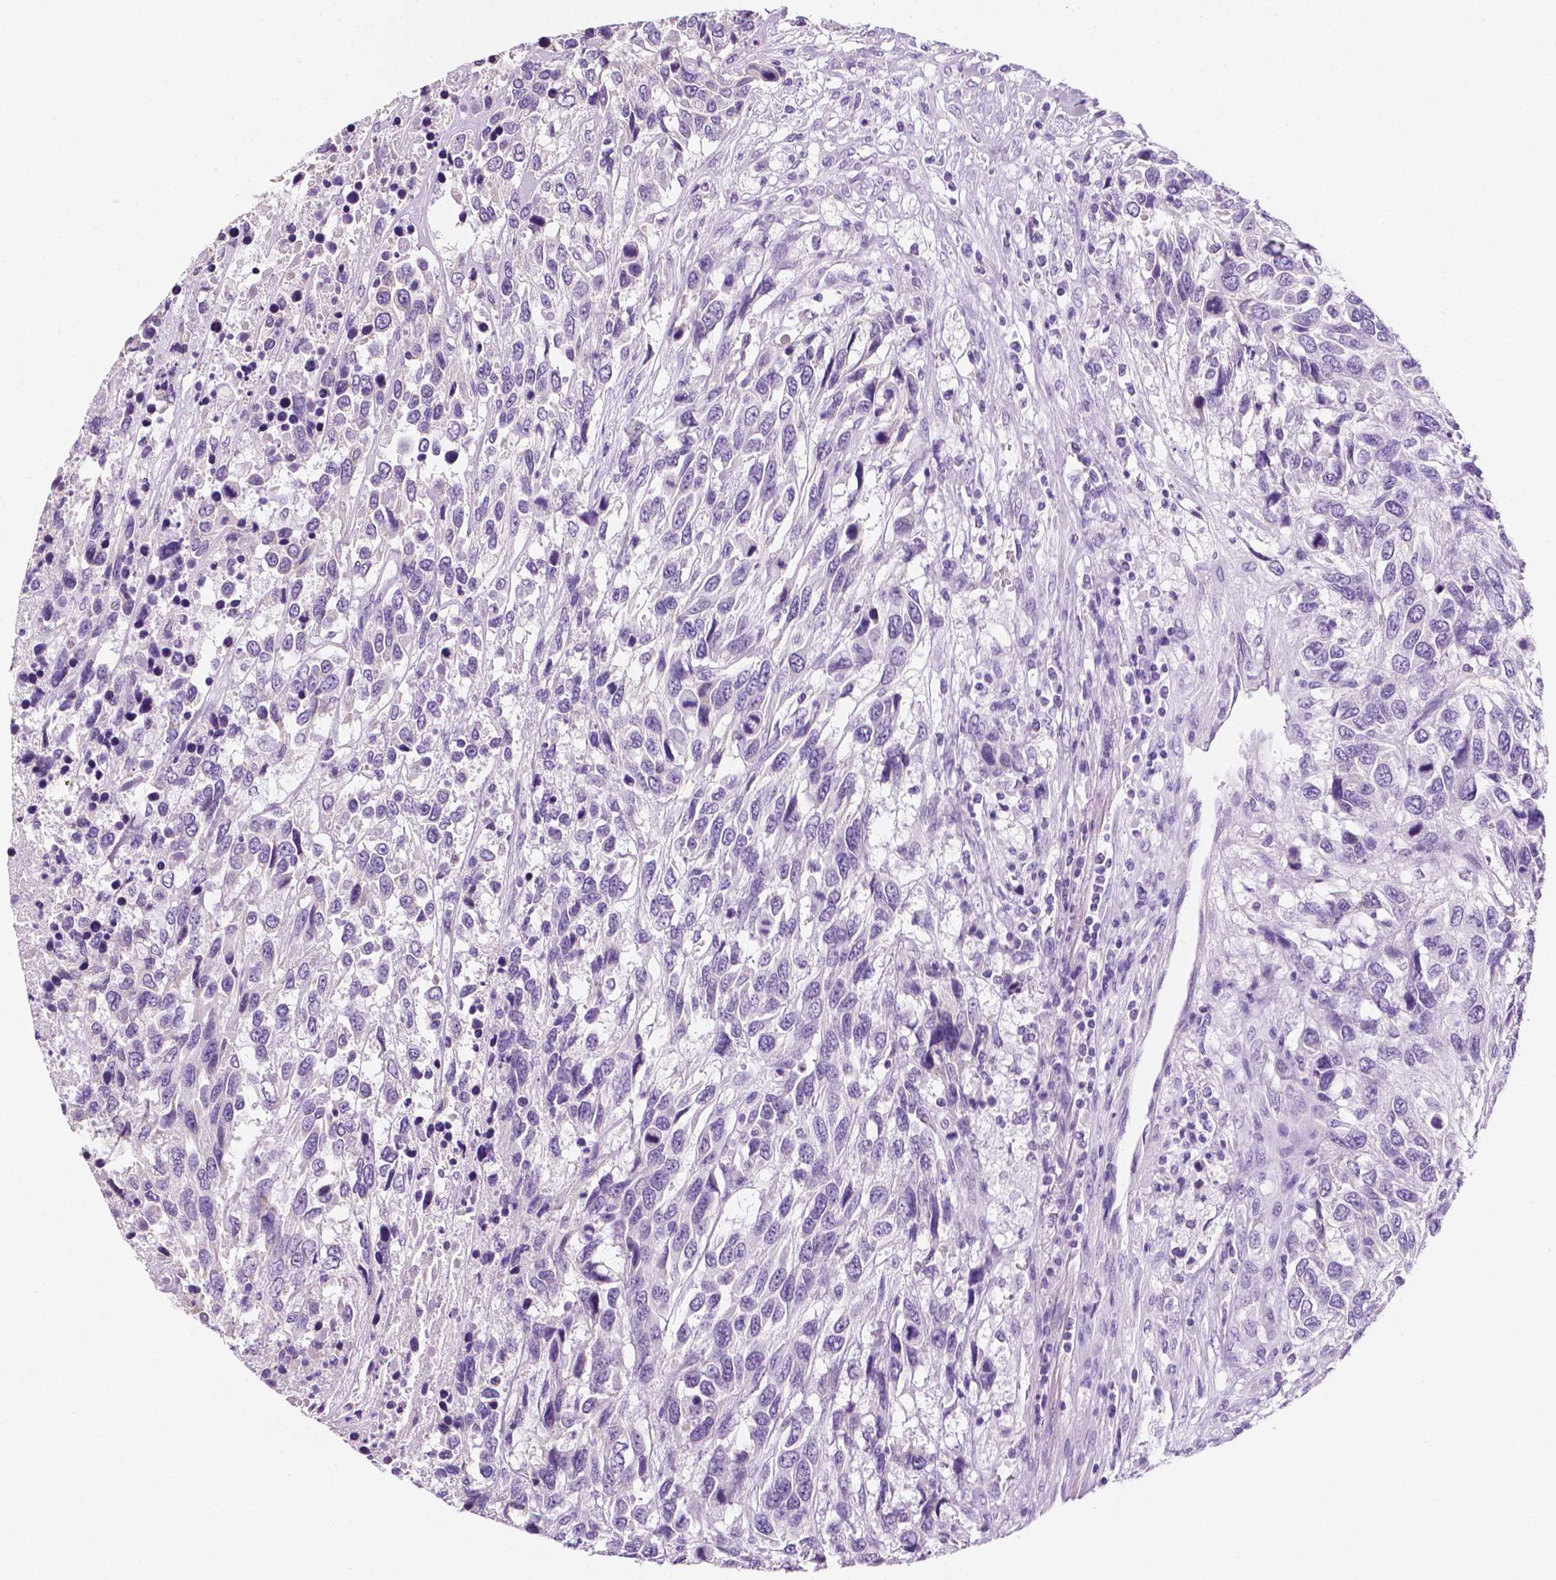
{"staining": {"intensity": "negative", "quantity": "none", "location": "none"}, "tissue": "urothelial cancer", "cell_type": "Tumor cells", "image_type": "cancer", "snomed": [{"axis": "morphology", "description": "Urothelial carcinoma, High grade"}, {"axis": "topography", "description": "Urinary bladder"}], "caption": "Immunohistochemical staining of urothelial cancer displays no significant positivity in tumor cells.", "gene": "PPL", "patient": {"sex": "female", "age": 70}}